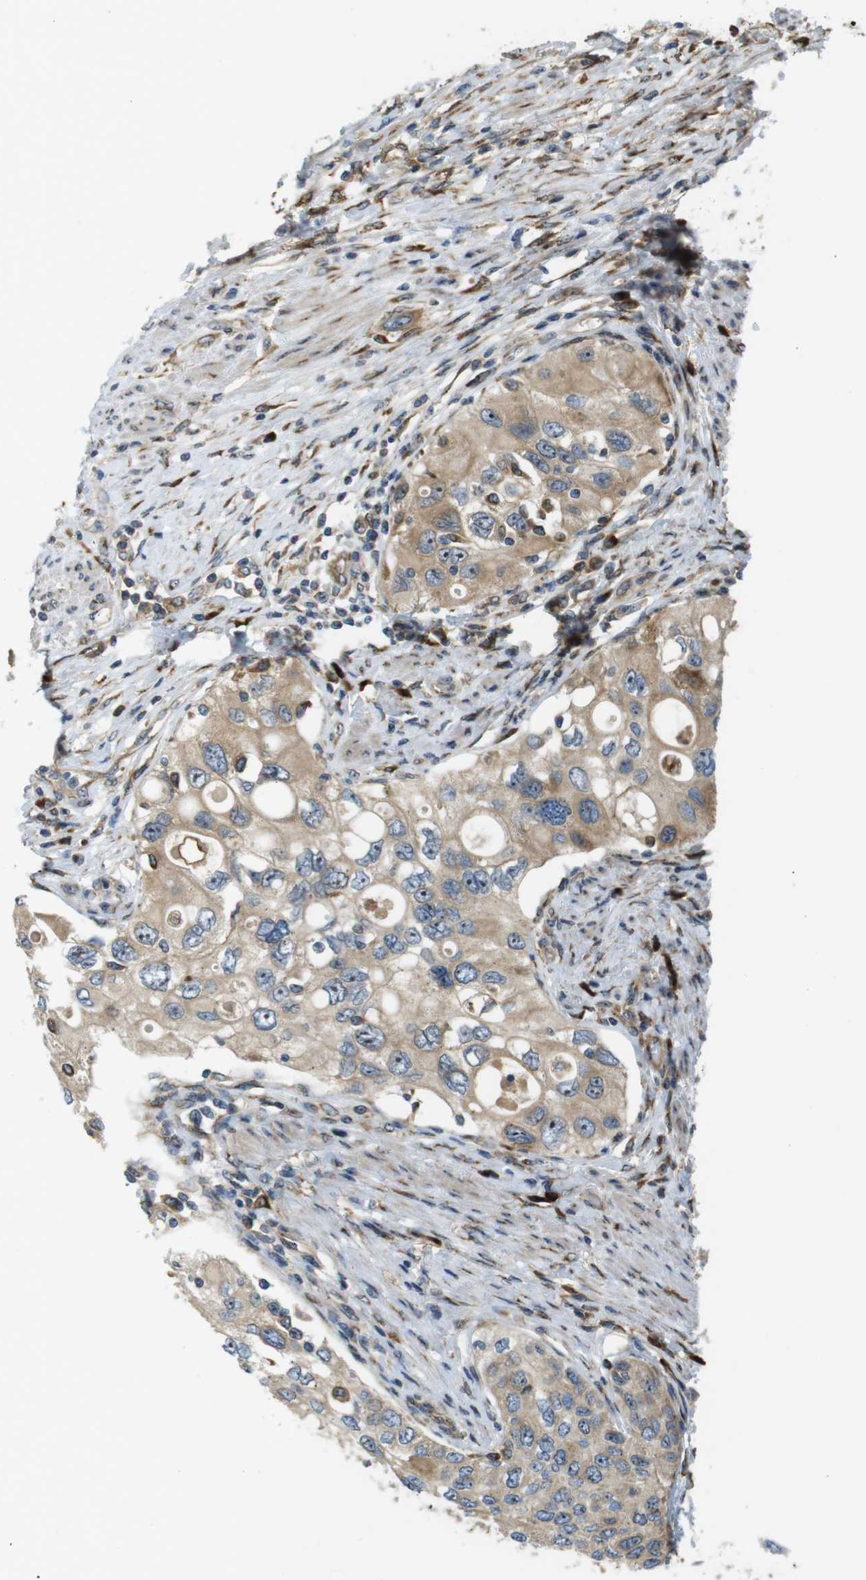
{"staining": {"intensity": "weak", "quantity": ">75%", "location": "cytoplasmic/membranous"}, "tissue": "urothelial cancer", "cell_type": "Tumor cells", "image_type": "cancer", "snomed": [{"axis": "morphology", "description": "Urothelial carcinoma, High grade"}, {"axis": "topography", "description": "Urinary bladder"}], "caption": "Weak cytoplasmic/membranous staining for a protein is seen in approximately >75% of tumor cells of urothelial carcinoma (high-grade) using IHC.", "gene": "TMEM143", "patient": {"sex": "female", "age": 56}}